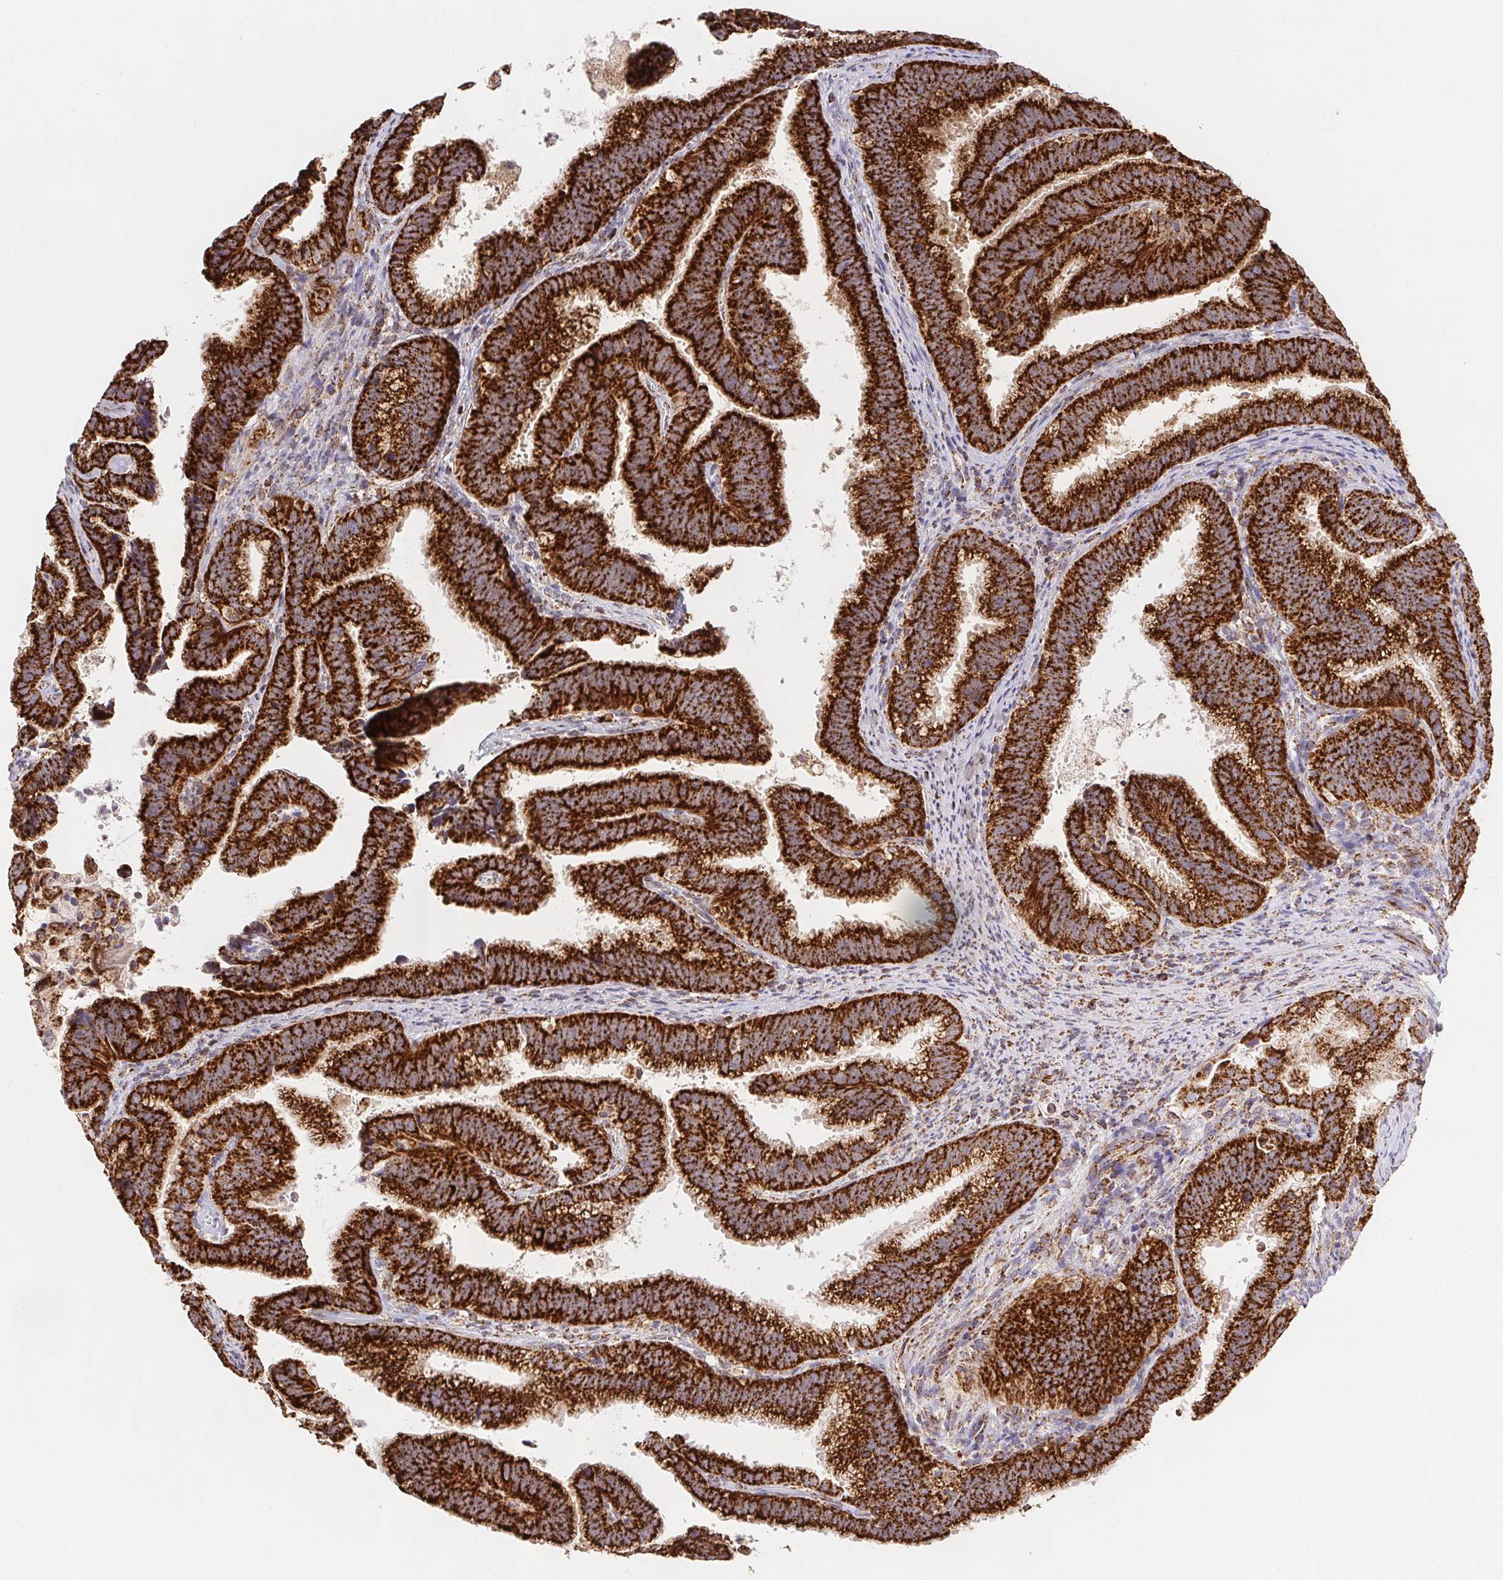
{"staining": {"intensity": "strong", "quantity": ">75%", "location": "cytoplasmic/membranous"}, "tissue": "cervical cancer", "cell_type": "Tumor cells", "image_type": "cancer", "snomed": [{"axis": "morphology", "description": "Adenocarcinoma, NOS"}, {"axis": "topography", "description": "Cervix"}], "caption": "Adenocarcinoma (cervical) stained with a brown dye shows strong cytoplasmic/membranous positive positivity in approximately >75% of tumor cells.", "gene": "NIPSNAP2", "patient": {"sex": "female", "age": 61}}